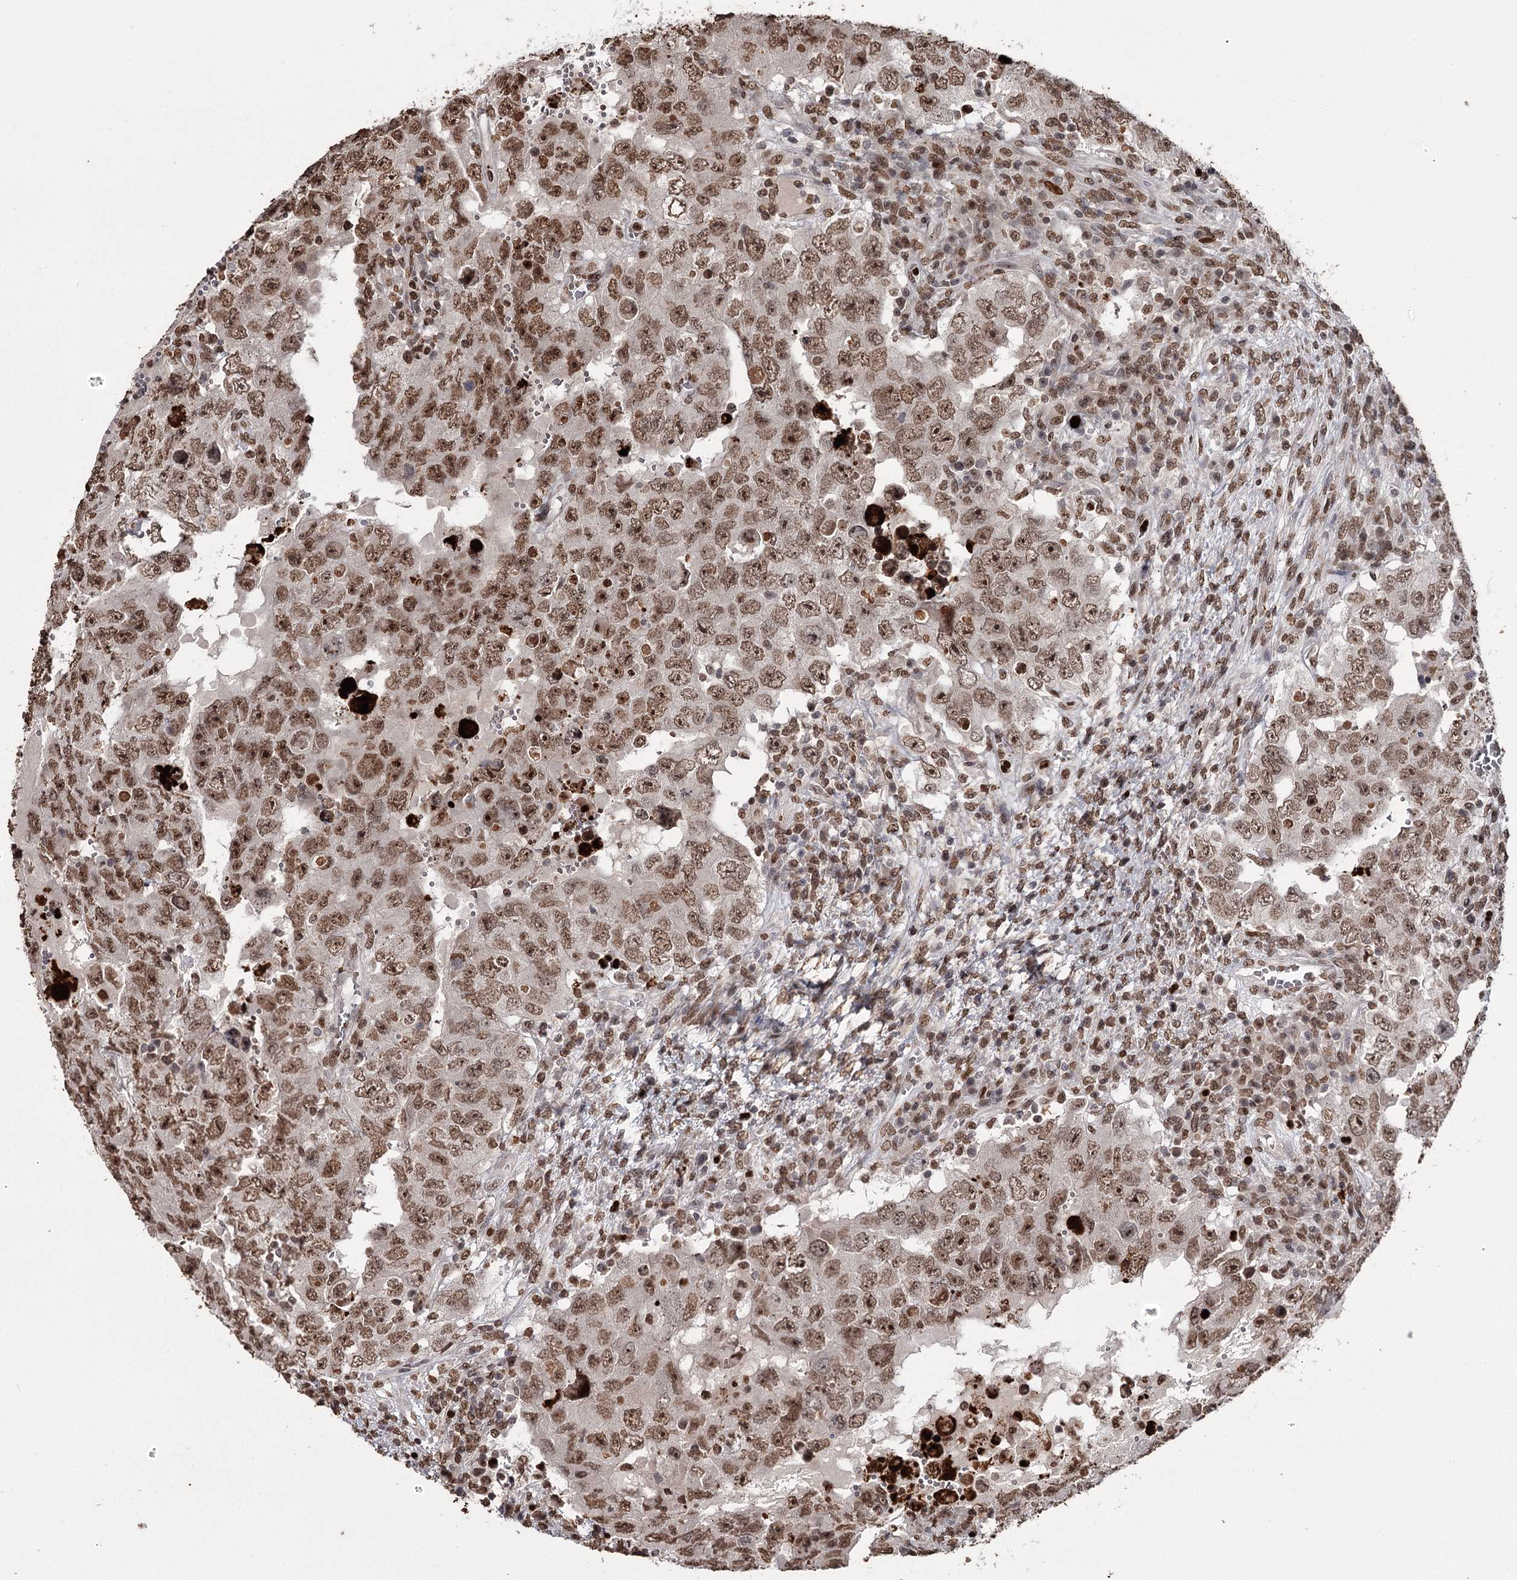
{"staining": {"intensity": "moderate", "quantity": ">75%", "location": "nuclear"}, "tissue": "testis cancer", "cell_type": "Tumor cells", "image_type": "cancer", "snomed": [{"axis": "morphology", "description": "Carcinoma, Embryonal, NOS"}, {"axis": "topography", "description": "Testis"}], "caption": "The histopathology image exhibits a brown stain indicating the presence of a protein in the nuclear of tumor cells in embryonal carcinoma (testis).", "gene": "THYN1", "patient": {"sex": "male", "age": 26}}